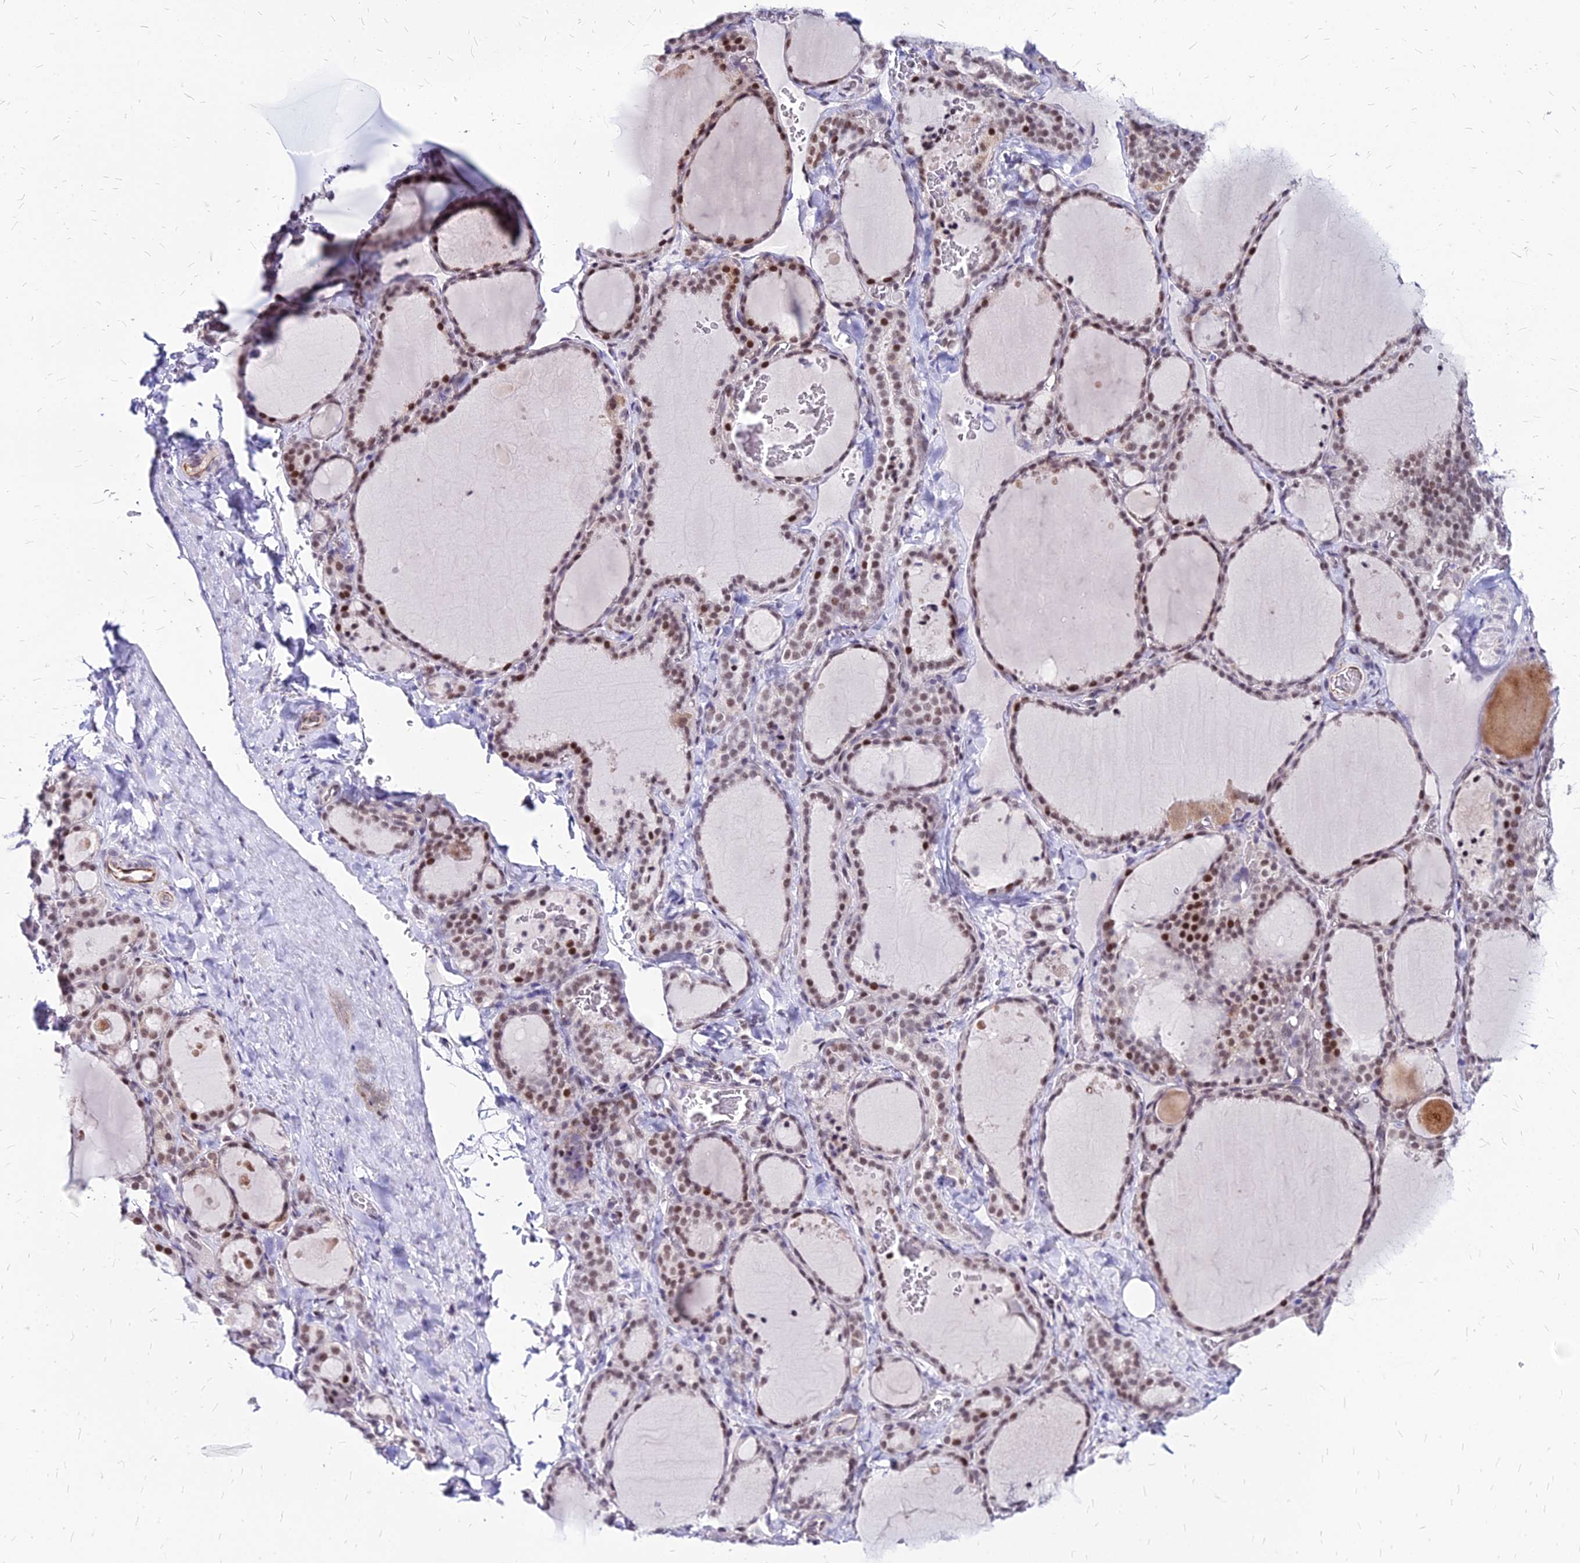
{"staining": {"intensity": "moderate", "quantity": ">75%", "location": "nuclear"}, "tissue": "thyroid gland", "cell_type": "Glandular cells", "image_type": "normal", "snomed": [{"axis": "morphology", "description": "Normal tissue, NOS"}, {"axis": "topography", "description": "Thyroid gland"}], "caption": "Immunohistochemical staining of benign thyroid gland exhibits >75% levels of moderate nuclear protein staining in approximately >75% of glandular cells.", "gene": "FDX2", "patient": {"sex": "female", "age": 22}}